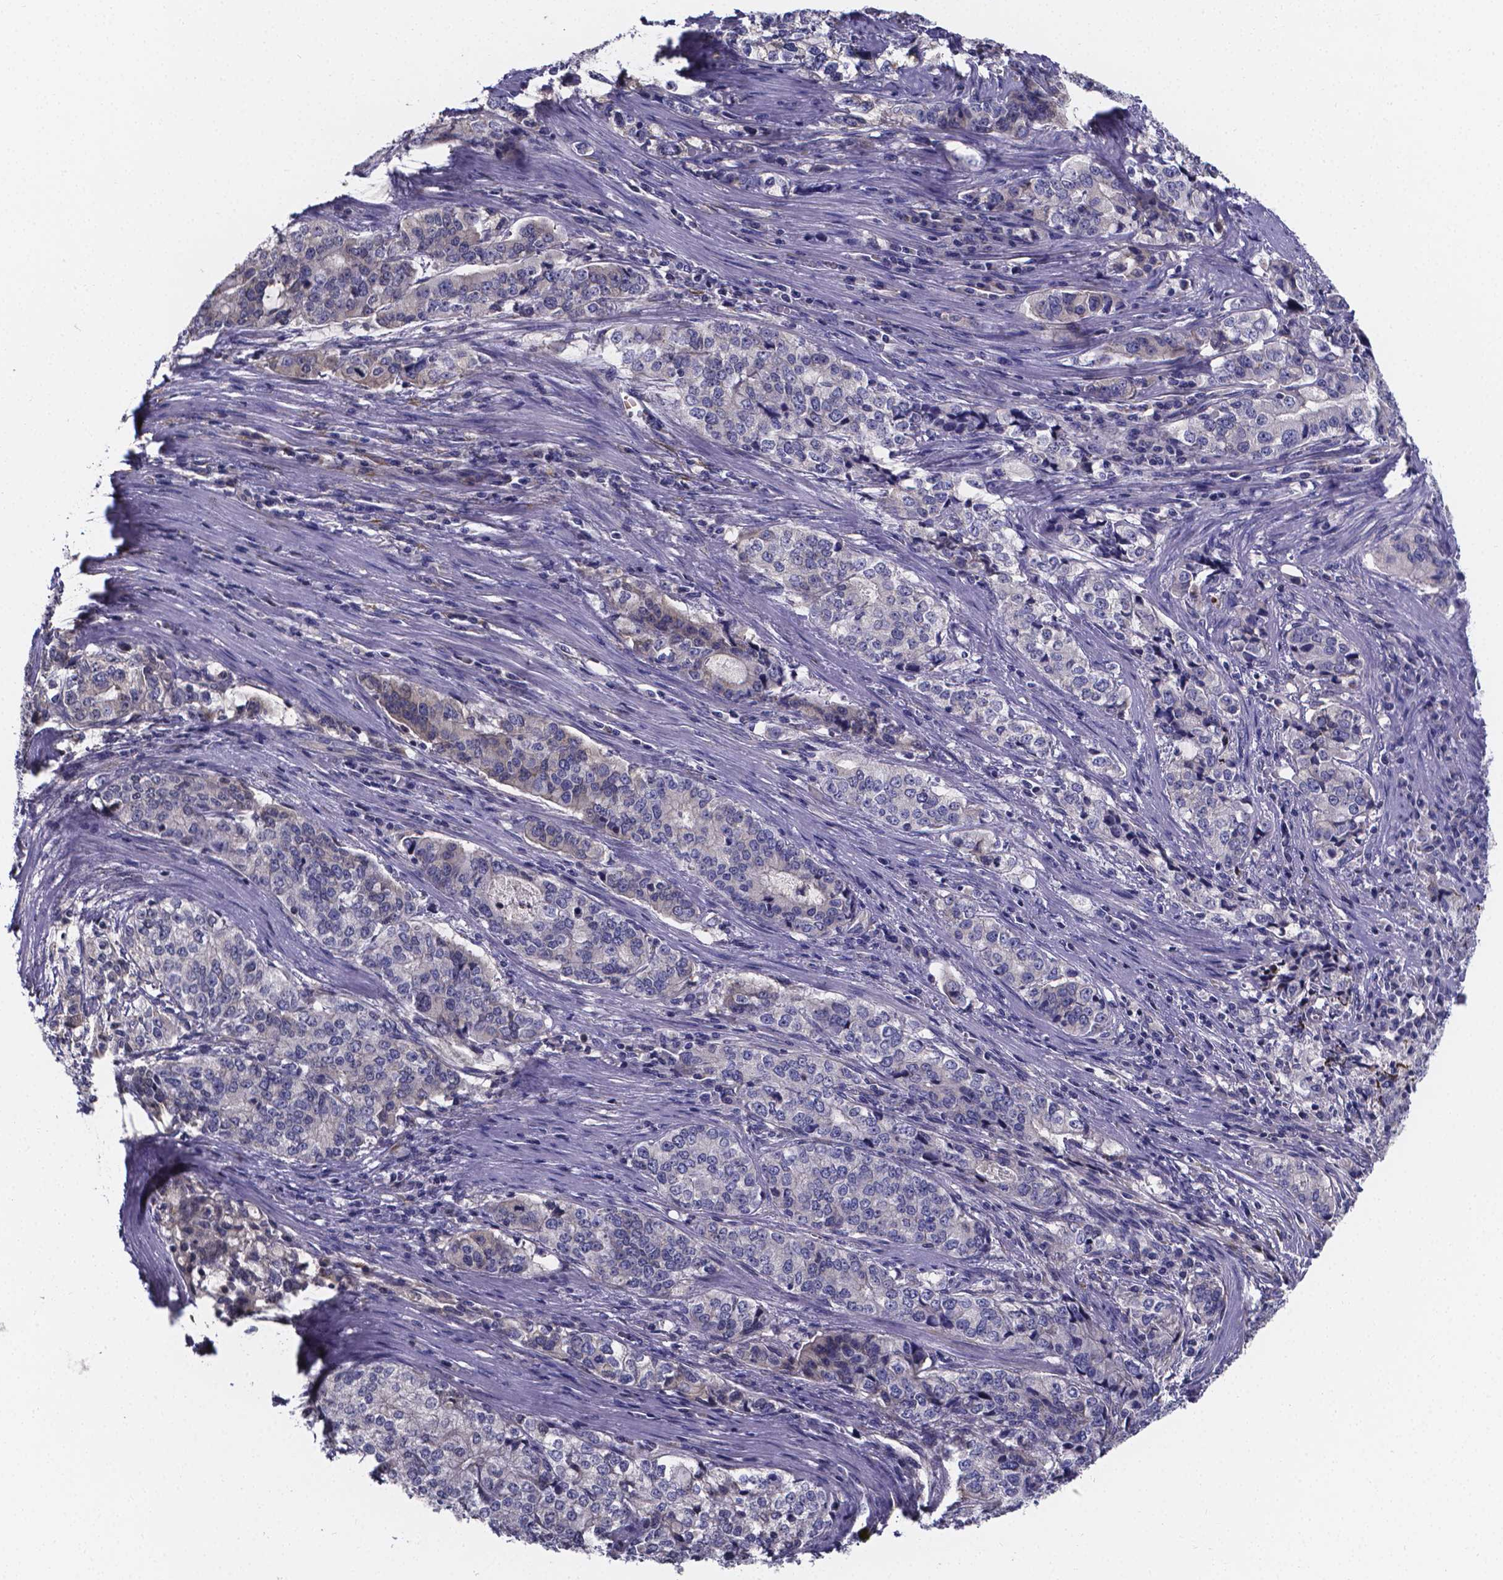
{"staining": {"intensity": "negative", "quantity": "none", "location": "none"}, "tissue": "stomach cancer", "cell_type": "Tumor cells", "image_type": "cancer", "snomed": [{"axis": "morphology", "description": "Adenocarcinoma, NOS"}, {"axis": "topography", "description": "Stomach, lower"}], "caption": "The IHC image has no significant staining in tumor cells of stomach adenocarcinoma tissue.", "gene": "SFRP4", "patient": {"sex": "female", "age": 72}}